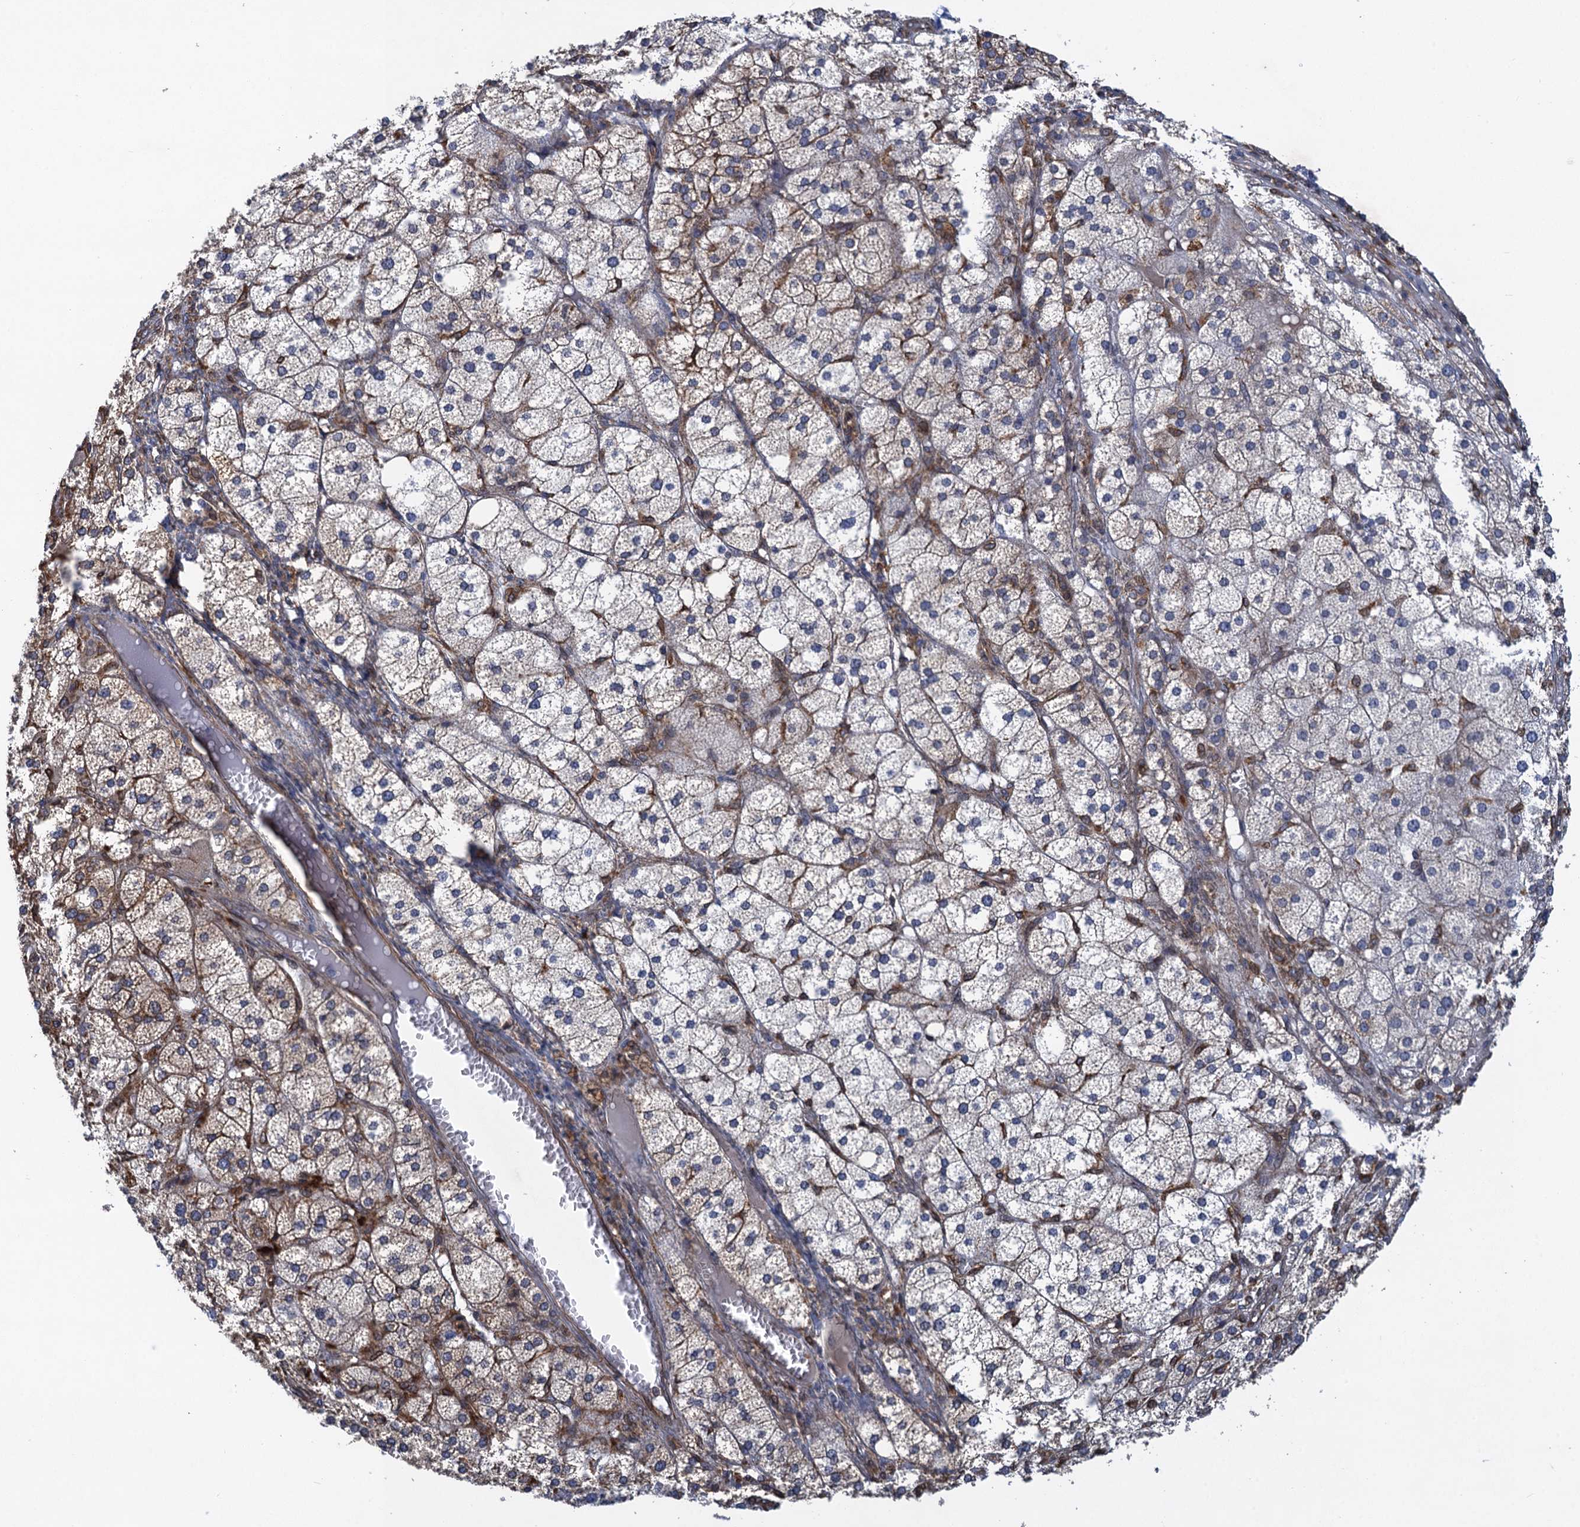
{"staining": {"intensity": "weak", "quantity": "25%-75%", "location": "cytoplasmic/membranous"}, "tissue": "adrenal gland", "cell_type": "Glandular cells", "image_type": "normal", "snomed": [{"axis": "morphology", "description": "Normal tissue, NOS"}, {"axis": "topography", "description": "Adrenal gland"}], "caption": "Immunohistochemical staining of benign adrenal gland exhibits 25%-75% levels of weak cytoplasmic/membranous protein positivity in approximately 25%-75% of glandular cells. The staining was performed using DAB (3,3'-diaminobenzidine) to visualize the protein expression in brown, while the nuclei were stained in blue with hematoxylin (Magnification: 20x).", "gene": "ARMC5", "patient": {"sex": "female", "age": 61}}